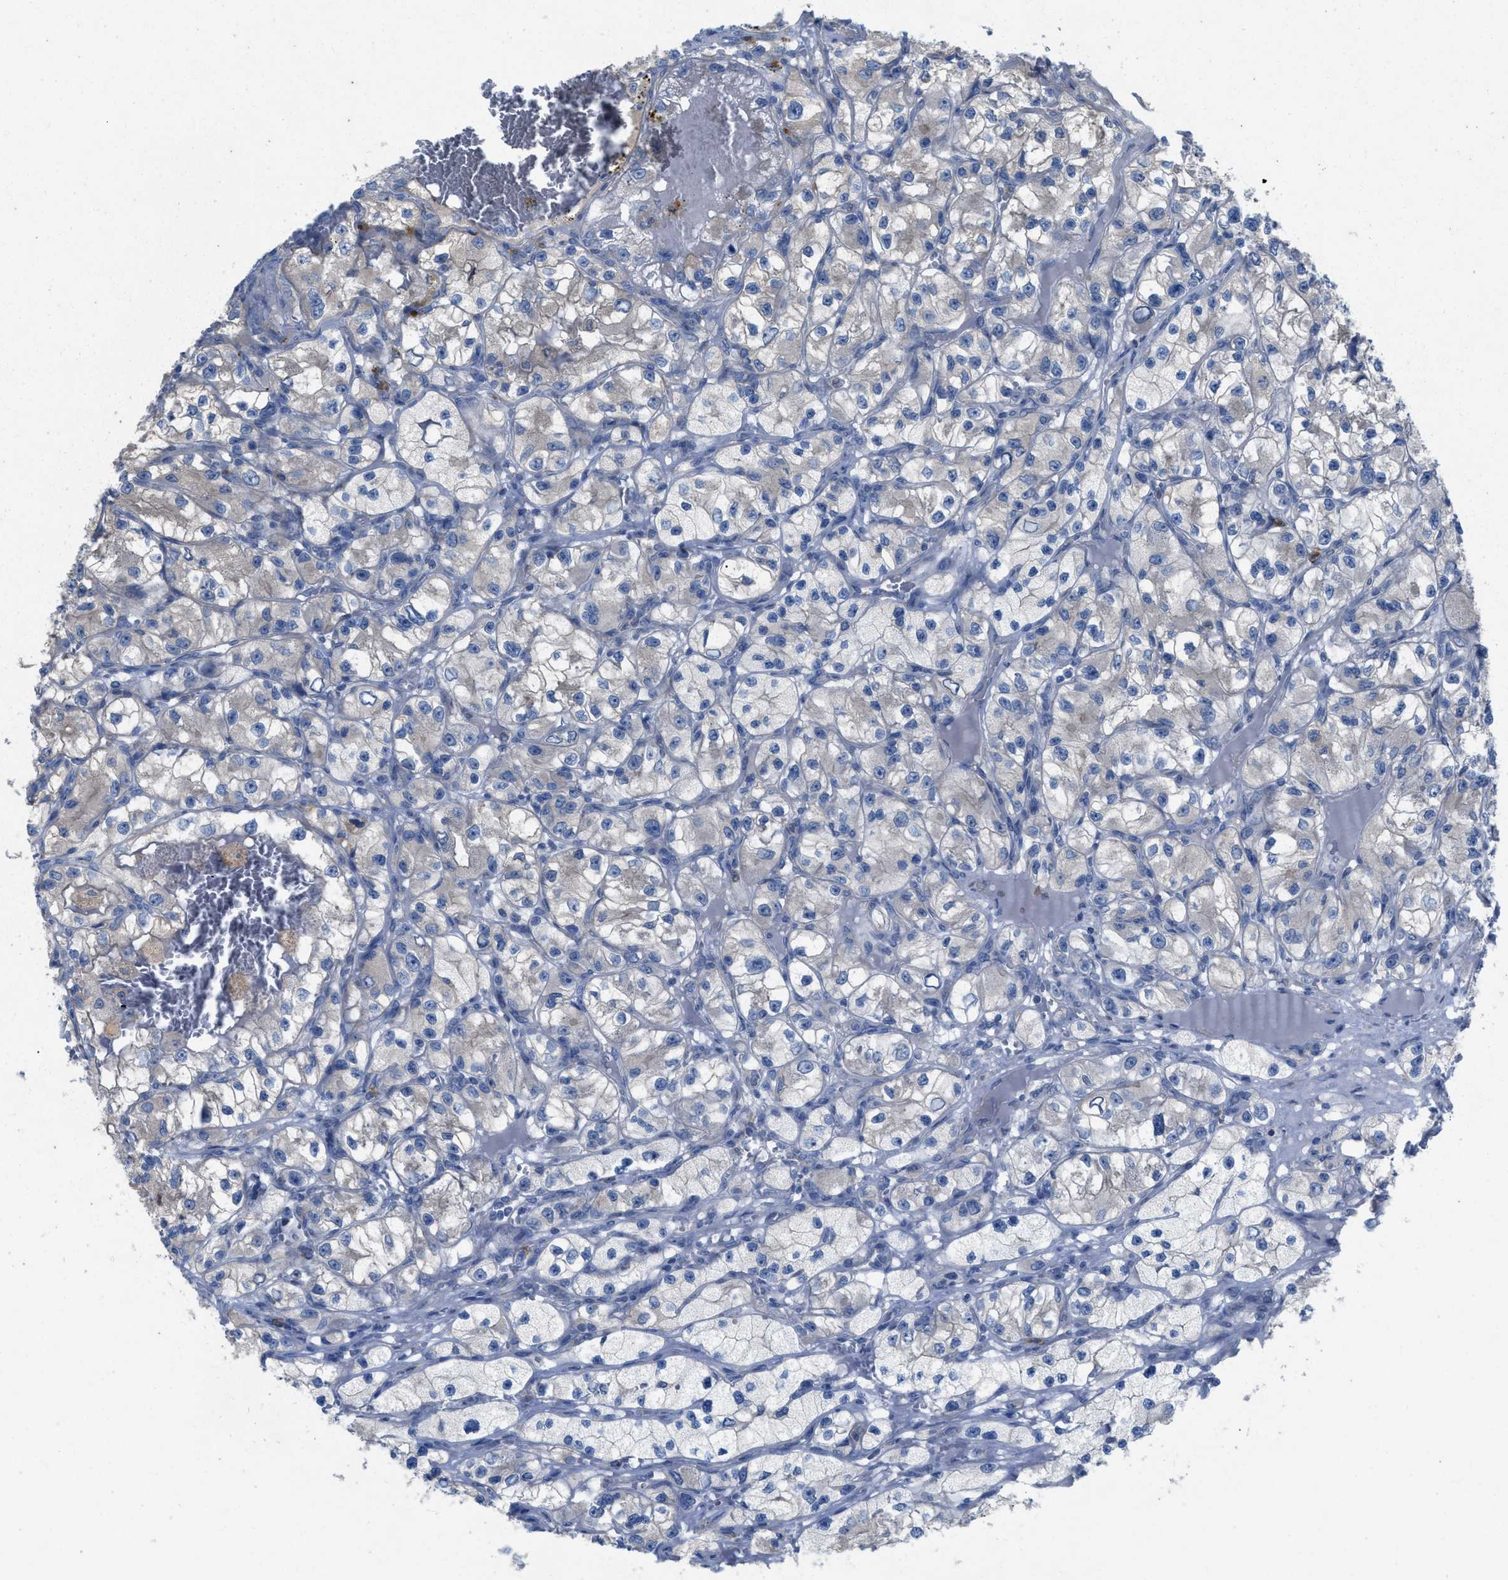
{"staining": {"intensity": "negative", "quantity": "none", "location": "none"}, "tissue": "renal cancer", "cell_type": "Tumor cells", "image_type": "cancer", "snomed": [{"axis": "morphology", "description": "Adenocarcinoma, NOS"}, {"axis": "topography", "description": "Kidney"}], "caption": "Adenocarcinoma (renal) was stained to show a protein in brown. There is no significant expression in tumor cells.", "gene": "PLPPR5", "patient": {"sex": "female", "age": 57}}